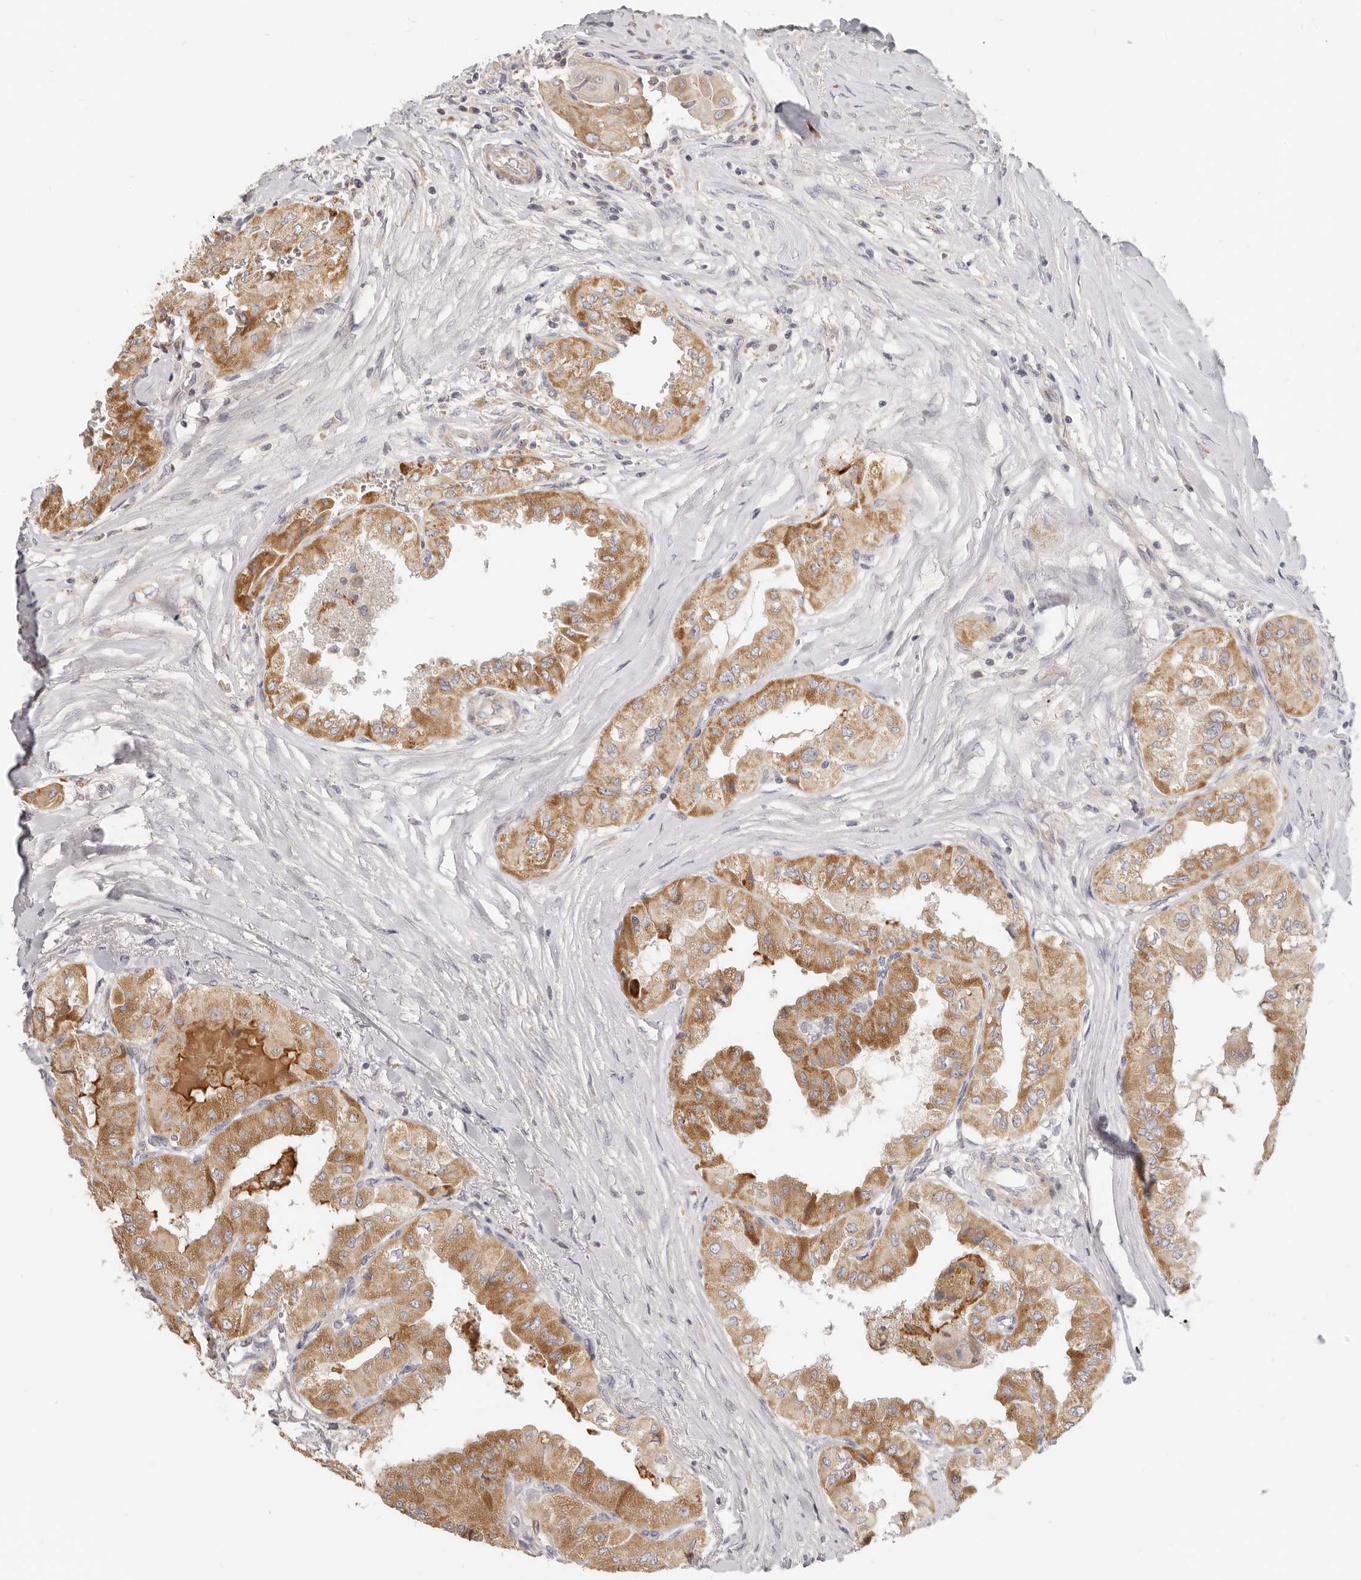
{"staining": {"intensity": "moderate", "quantity": ">75%", "location": "cytoplasmic/membranous"}, "tissue": "thyroid cancer", "cell_type": "Tumor cells", "image_type": "cancer", "snomed": [{"axis": "morphology", "description": "Papillary adenocarcinoma, NOS"}, {"axis": "topography", "description": "Thyroid gland"}], "caption": "A micrograph showing moderate cytoplasmic/membranous staining in about >75% of tumor cells in thyroid cancer (papillary adenocarcinoma), as visualized by brown immunohistochemical staining.", "gene": "TFB2M", "patient": {"sex": "female", "age": 59}}